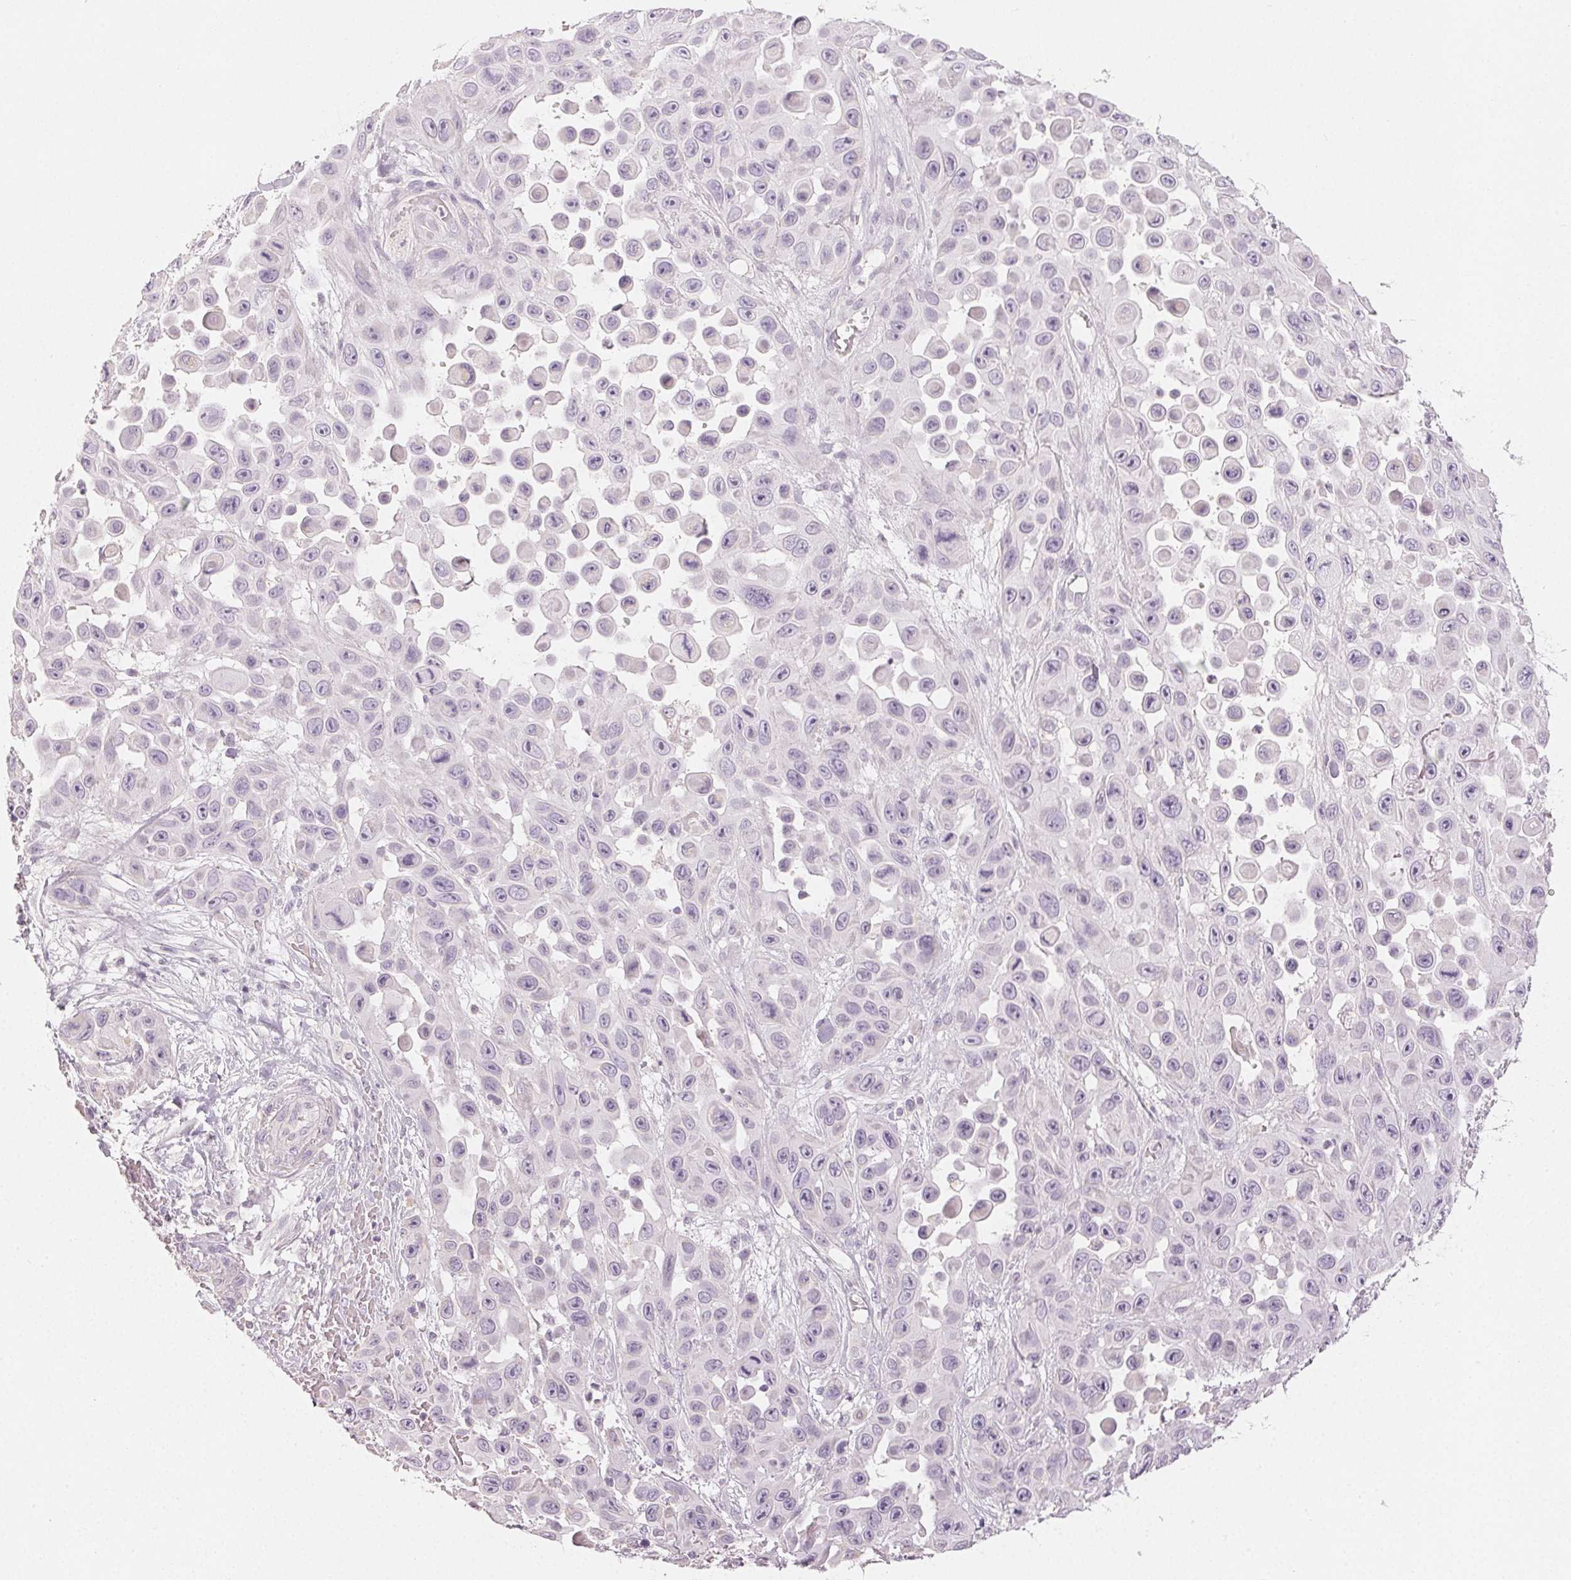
{"staining": {"intensity": "negative", "quantity": "none", "location": "none"}, "tissue": "skin cancer", "cell_type": "Tumor cells", "image_type": "cancer", "snomed": [{"axis": "morphology", "description": "Squamous cell carcinoma, NOS"}, {"axis": "topography", "description": "Skin"}], "caption": "An immunohistochemistry histopathology image of skin squamous cell carcinoma is shown. There is no staining in tumor cells of skin squamous cell carcinoma. The staining is performed using DAB (3,3'-diaminobenzidine) brown chromogen with nuclei counter-stained in using hematoxylin.", "gene": "LVRN", "patient": {"sex": "male", "age": 81}}